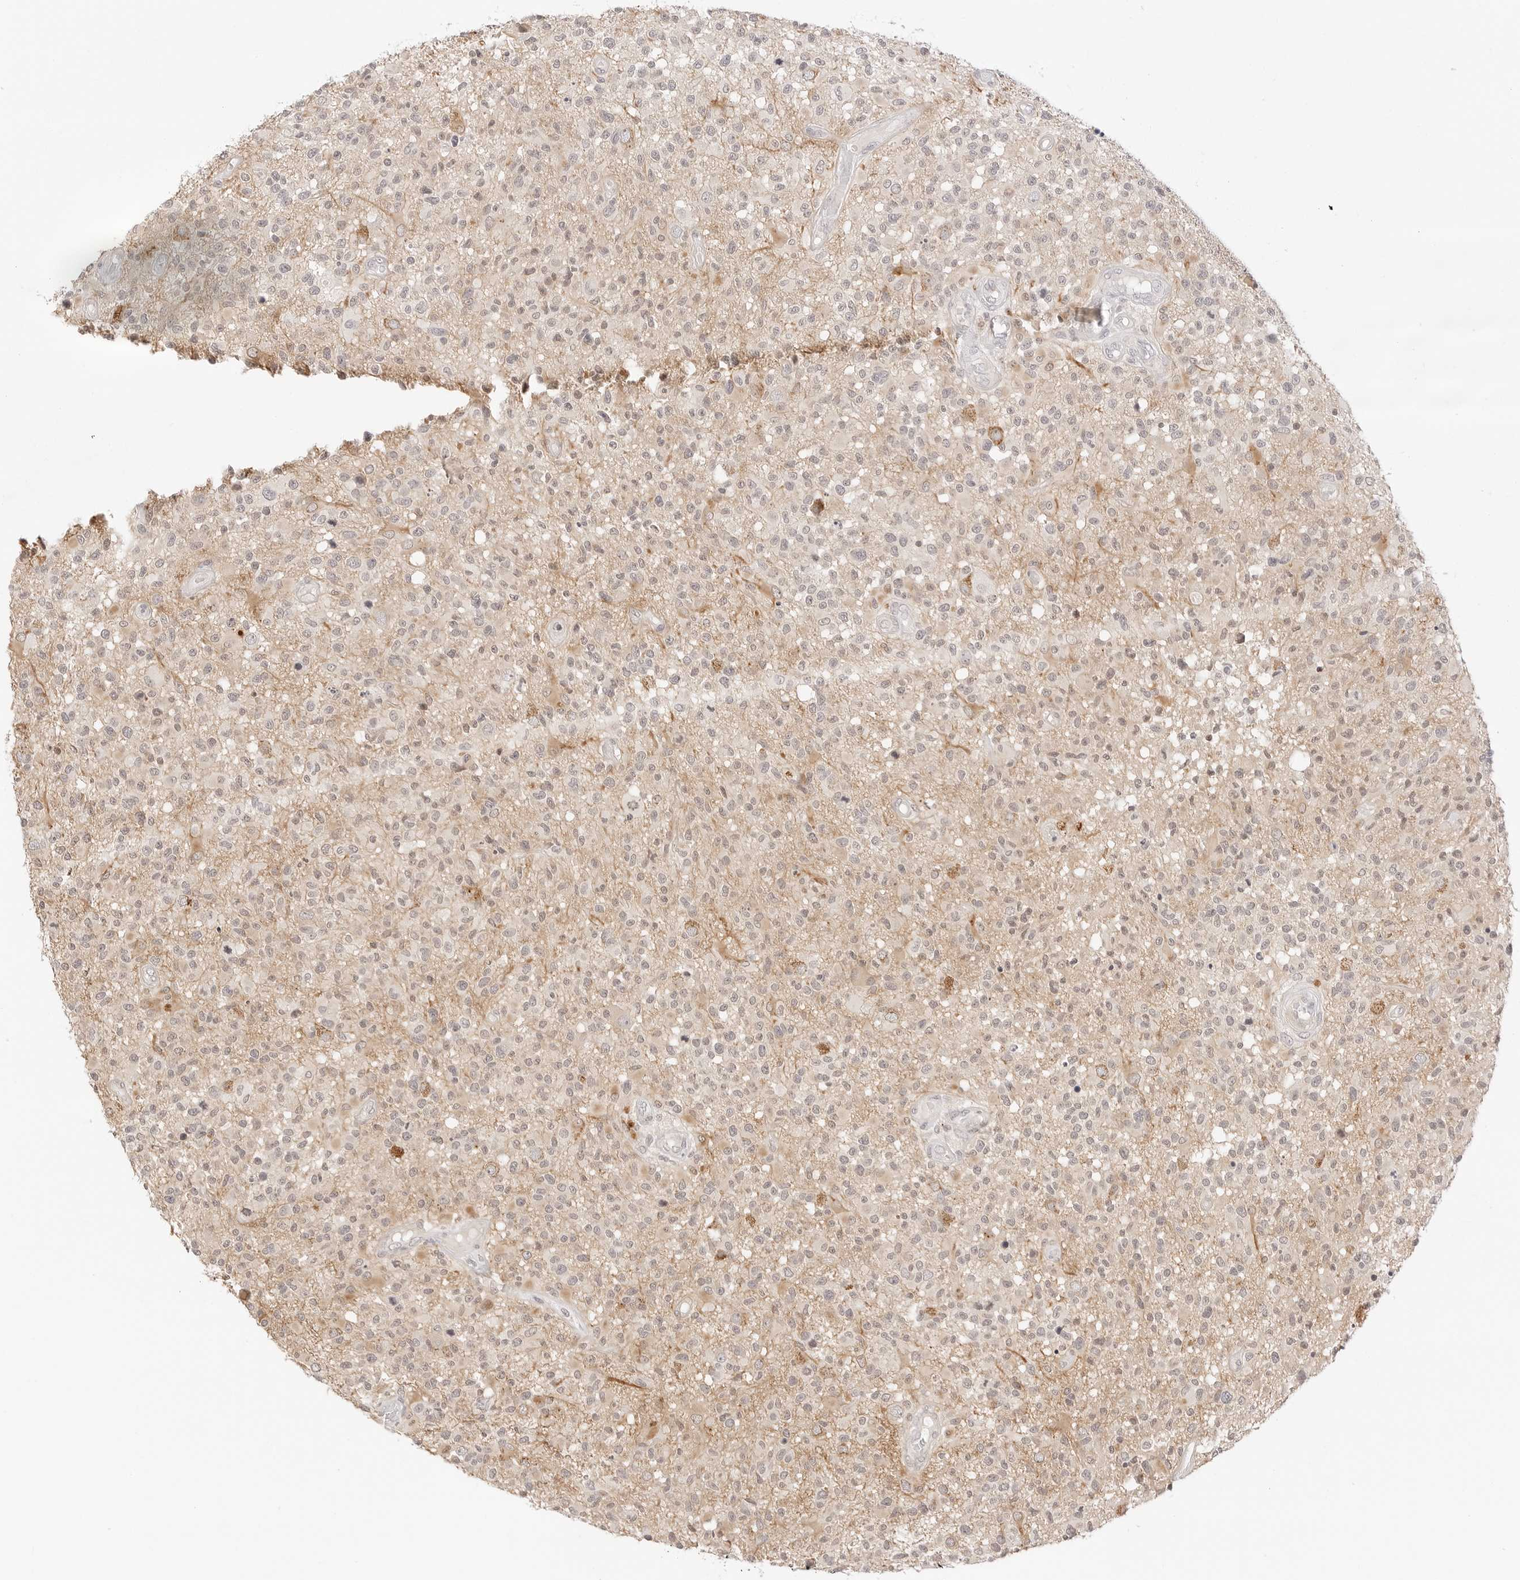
{"staining": {"intensity": "negative", "quantity": "none", "location": "none"}, "tissue": "glioma", "cell_type": "Tumor cells", "image_type": "cancer", "snomed": [{"axis": "morphology", "description": "Glioma, malignant, High grade"}, {"axis": "morphology", "description": "Glioblastoma, NOS"}, {"axis": "topography", "description": "Brain"}], "caption": "An immunohistochemistry (IHC) image of glioblastoma is shown. There is no staining in tumor cells of glioblastoma.", "gene": "GNAS", "patient": {"sex": "male", "age": 60}}